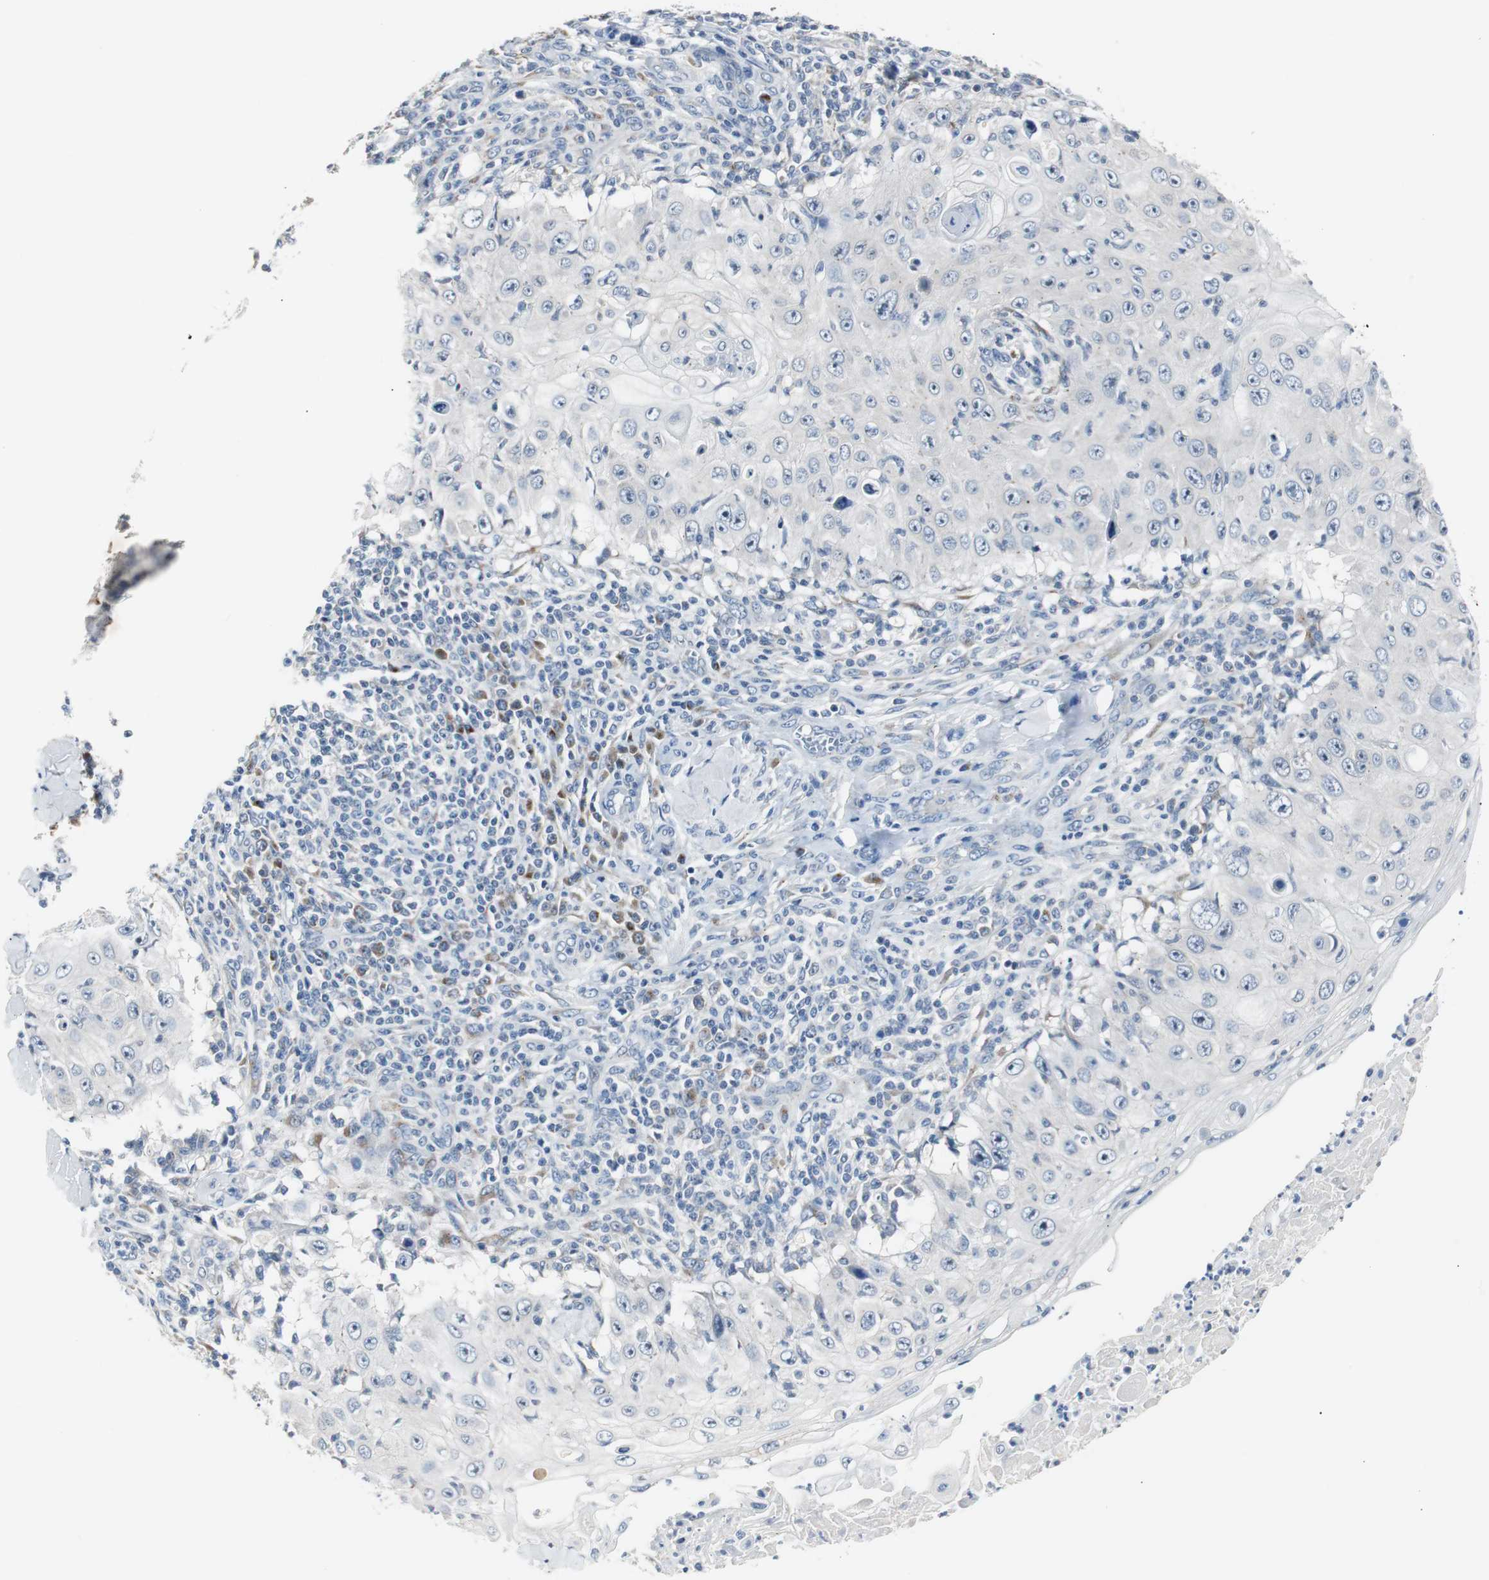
{"staining": {"intensity": "negative", "quantity": "none", "location": "none"}, "tissue": "skin cancer", "cell_type": "Tumor cells", "image_type": "cancer", "snomed": [{"axis": "morphology", "description": "Squamous cell carcinoma, NOS"}, {"axis": "topography", "description": "Skin"}], "caption": "High magnification brightfield microscopy of skin cancer stained with DAB (brown) and counterstained with hematoxylin (blue): tumor cells show no significant positivity.", "gene": "SOX30", "patient": {"sex": "male", "age": 86}}